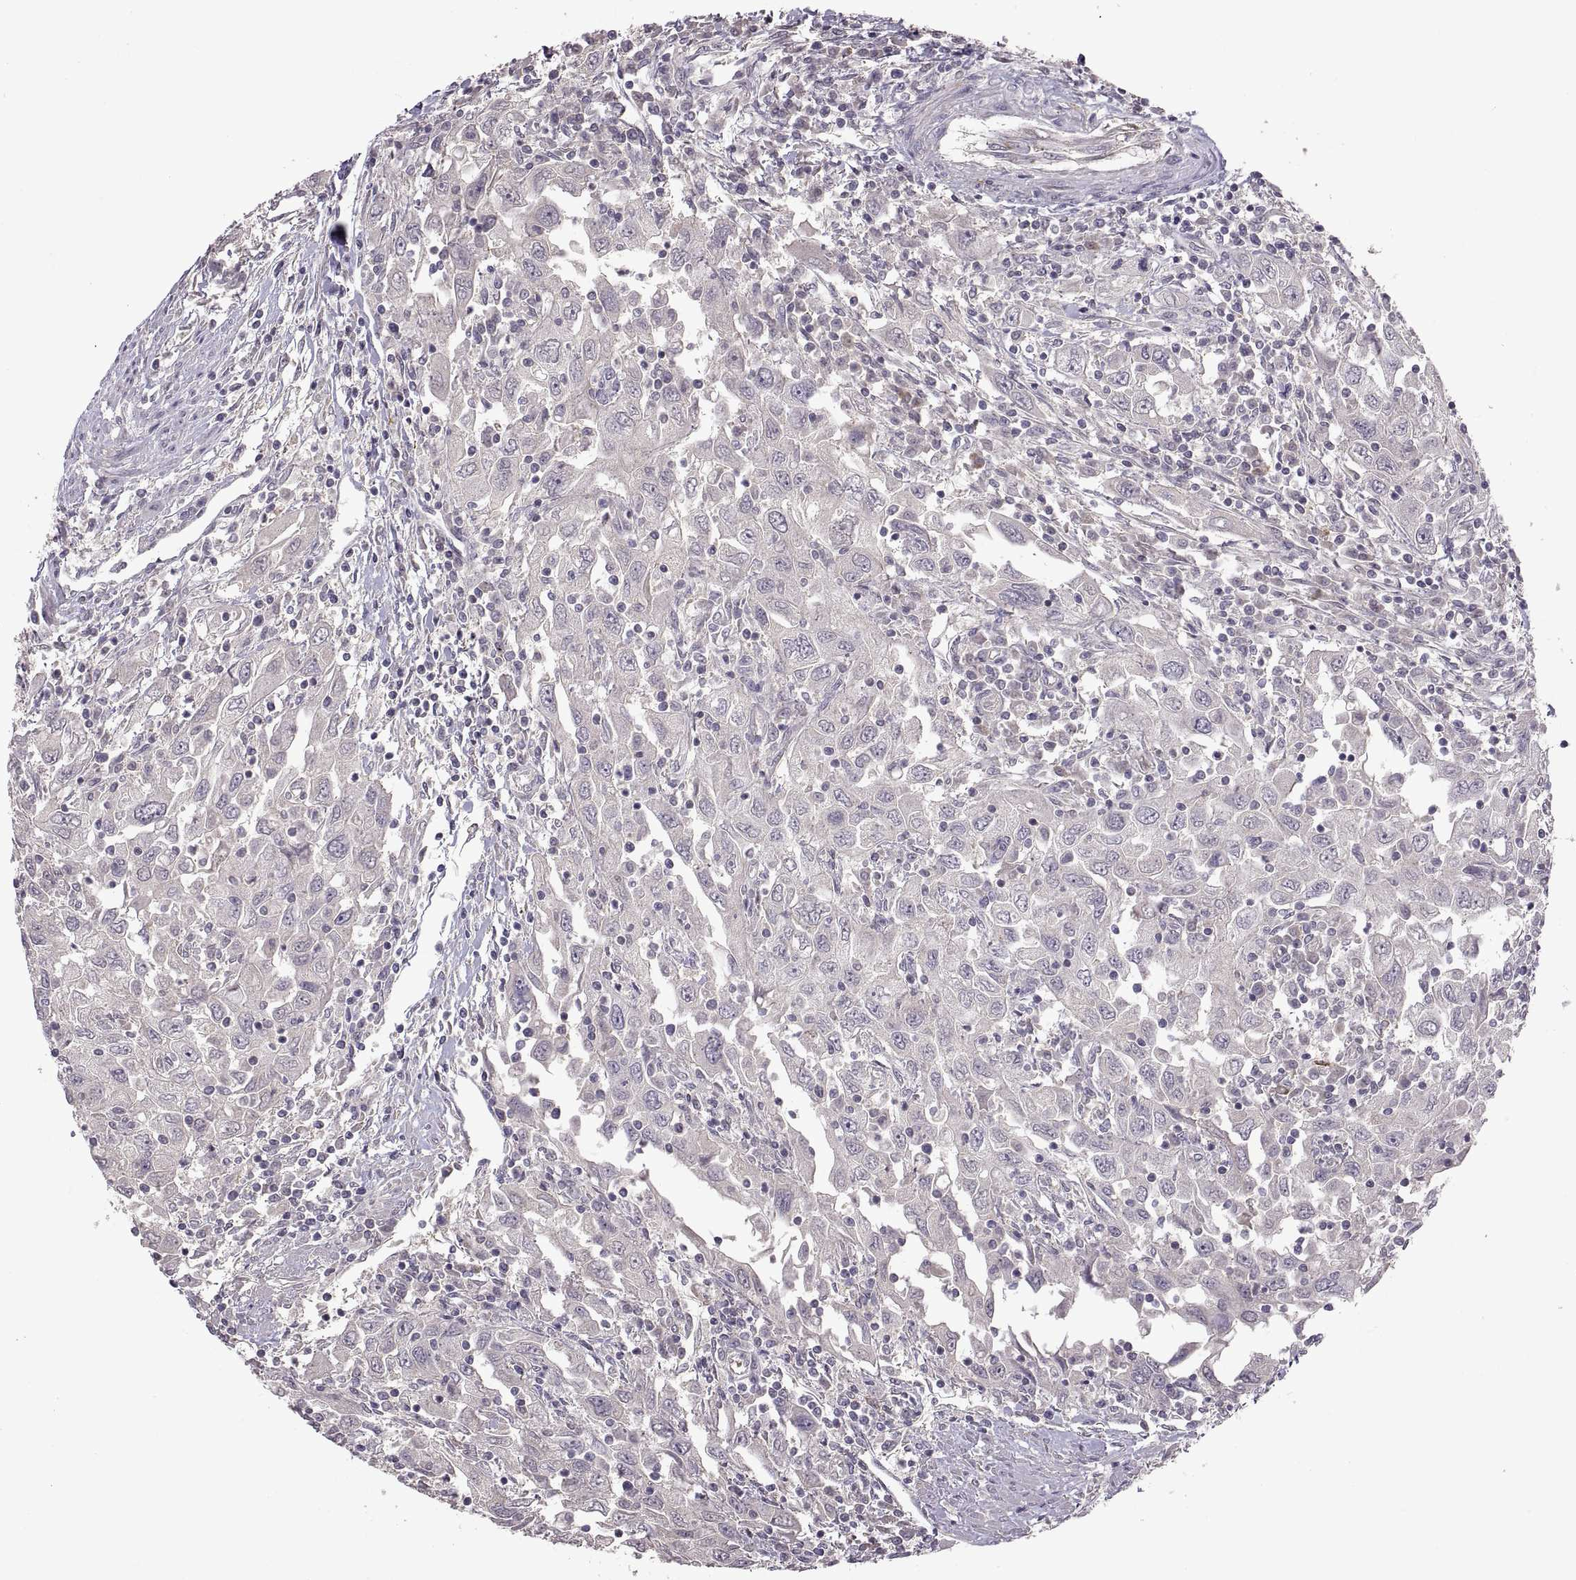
{"staining": {"intensity": "negative", "quantity": "none", "location": "none"}, "tissue": "urothelial cancer", "cell_type": "Tumor cells", "image_type": "cancer", "snomed": [{"axis": "morphology", "description": "Urothelial carcinoma, High grade"}, {"axis": "topography", "description": "Urinary bladder"}], "caption": "High power microscopy histopathology image of an immunohistochemistry histopathology image of urothelial cancer, revealing no significant expression in tumor cells. (Stains: DAB immunohistochemistry (IHC) with hematoxylin counter stain, Microscopy: brightfield microscopy at high magnification).", "gene": "NMNAT2", "patient": {"sex": "male", "age": 76}}